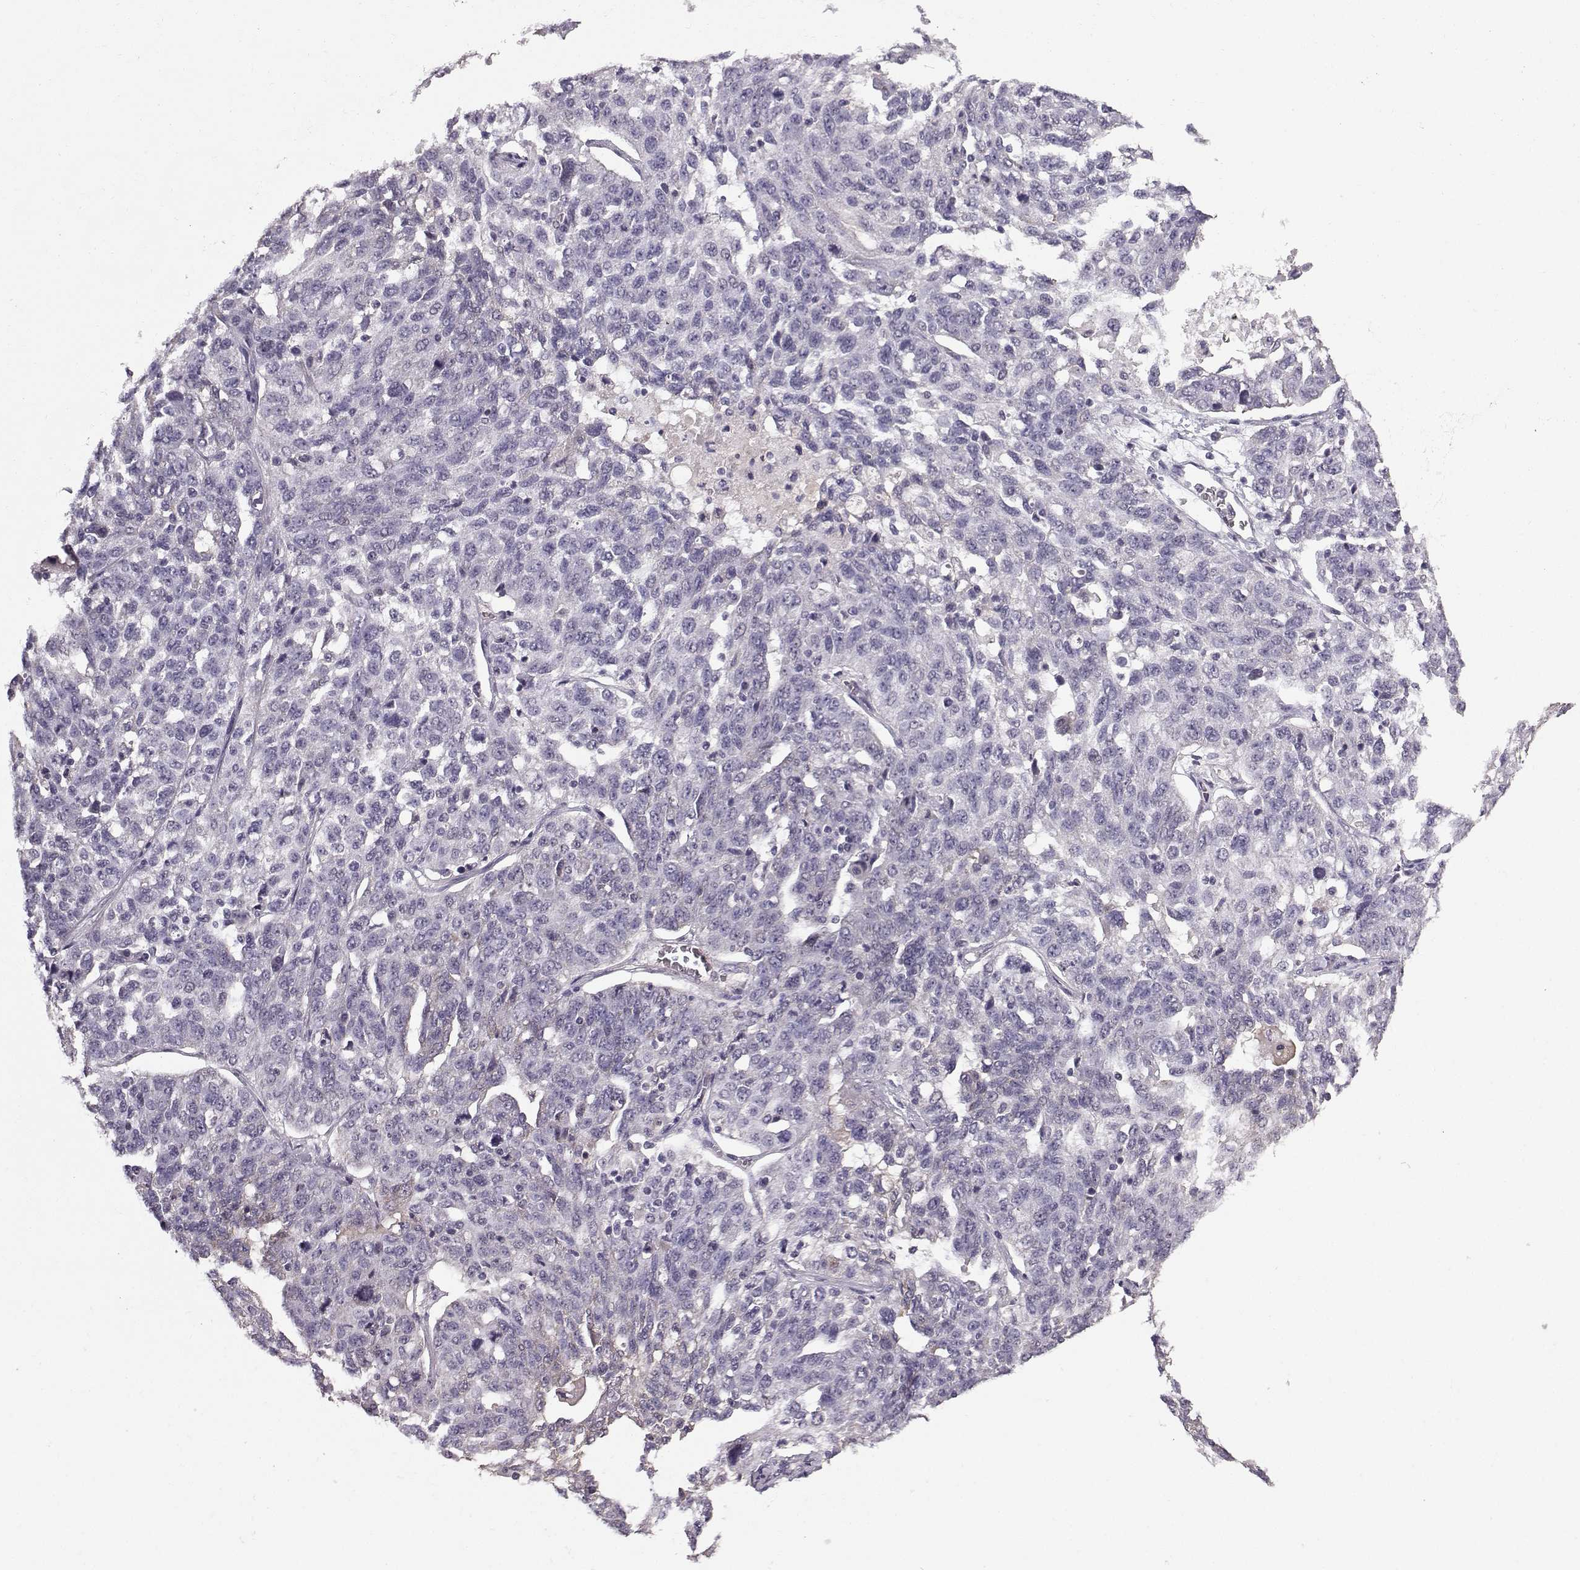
{"staining": {"intensity": "negative", "quantity": "none", "location": "none"}, "tissue": "ovarian cancer", "cell_type": "Tumor cells", "image_type": "cancer", "snomed": [{"axis": "morphology", "description": "Cystadenocarcinoma, serous, NOS"}, {"axis": "topography", "description": "Ovary"}], "caption": "This is a histopathology image of immunohistochemistry staining of ovarian serous cystadenocarcinoma, which shows no expression in tumor cells.", "gene": "TSPYL5", "patient": {"sex": "female", "age": 71}}